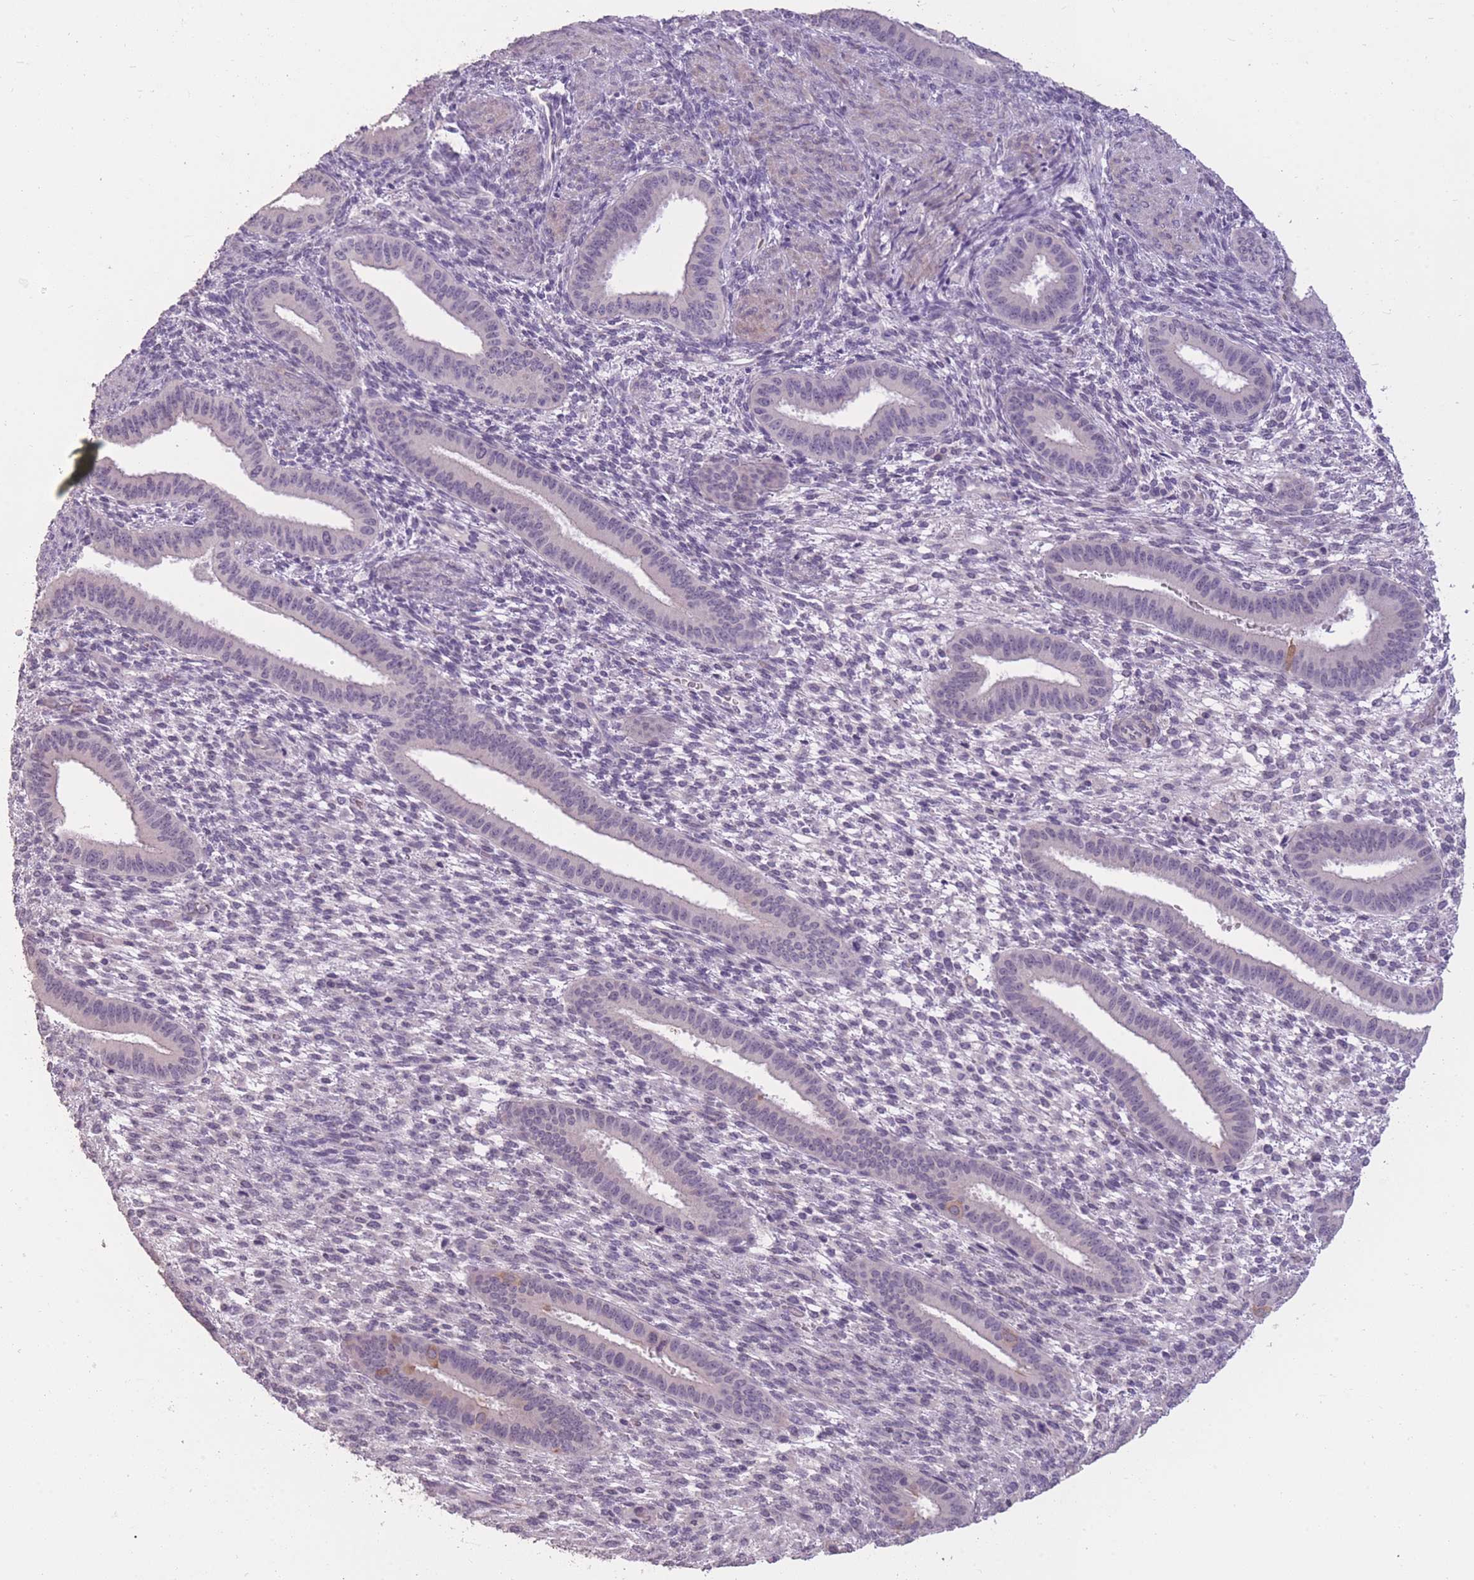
{"staining": {"intensity": "negative", "quantity": "none", "location": "none"}, "tissue": "endometrium", "cell_type": "Cells in endometrial stroma", "image_type": "normal", "snomed": [{"axis": "morphology", "description": "Normal tissue, NOS"}, {"axis": "topography", "description": "Endometrium"}], "caption": "Cells in endometrial stroma are negative for brown protein staining in benign endometrium. (DAB immunohistochemistry (IHC), high magnification).", "gene": "ZBTB24", "patient": {"sex": "female", "age": 36}}